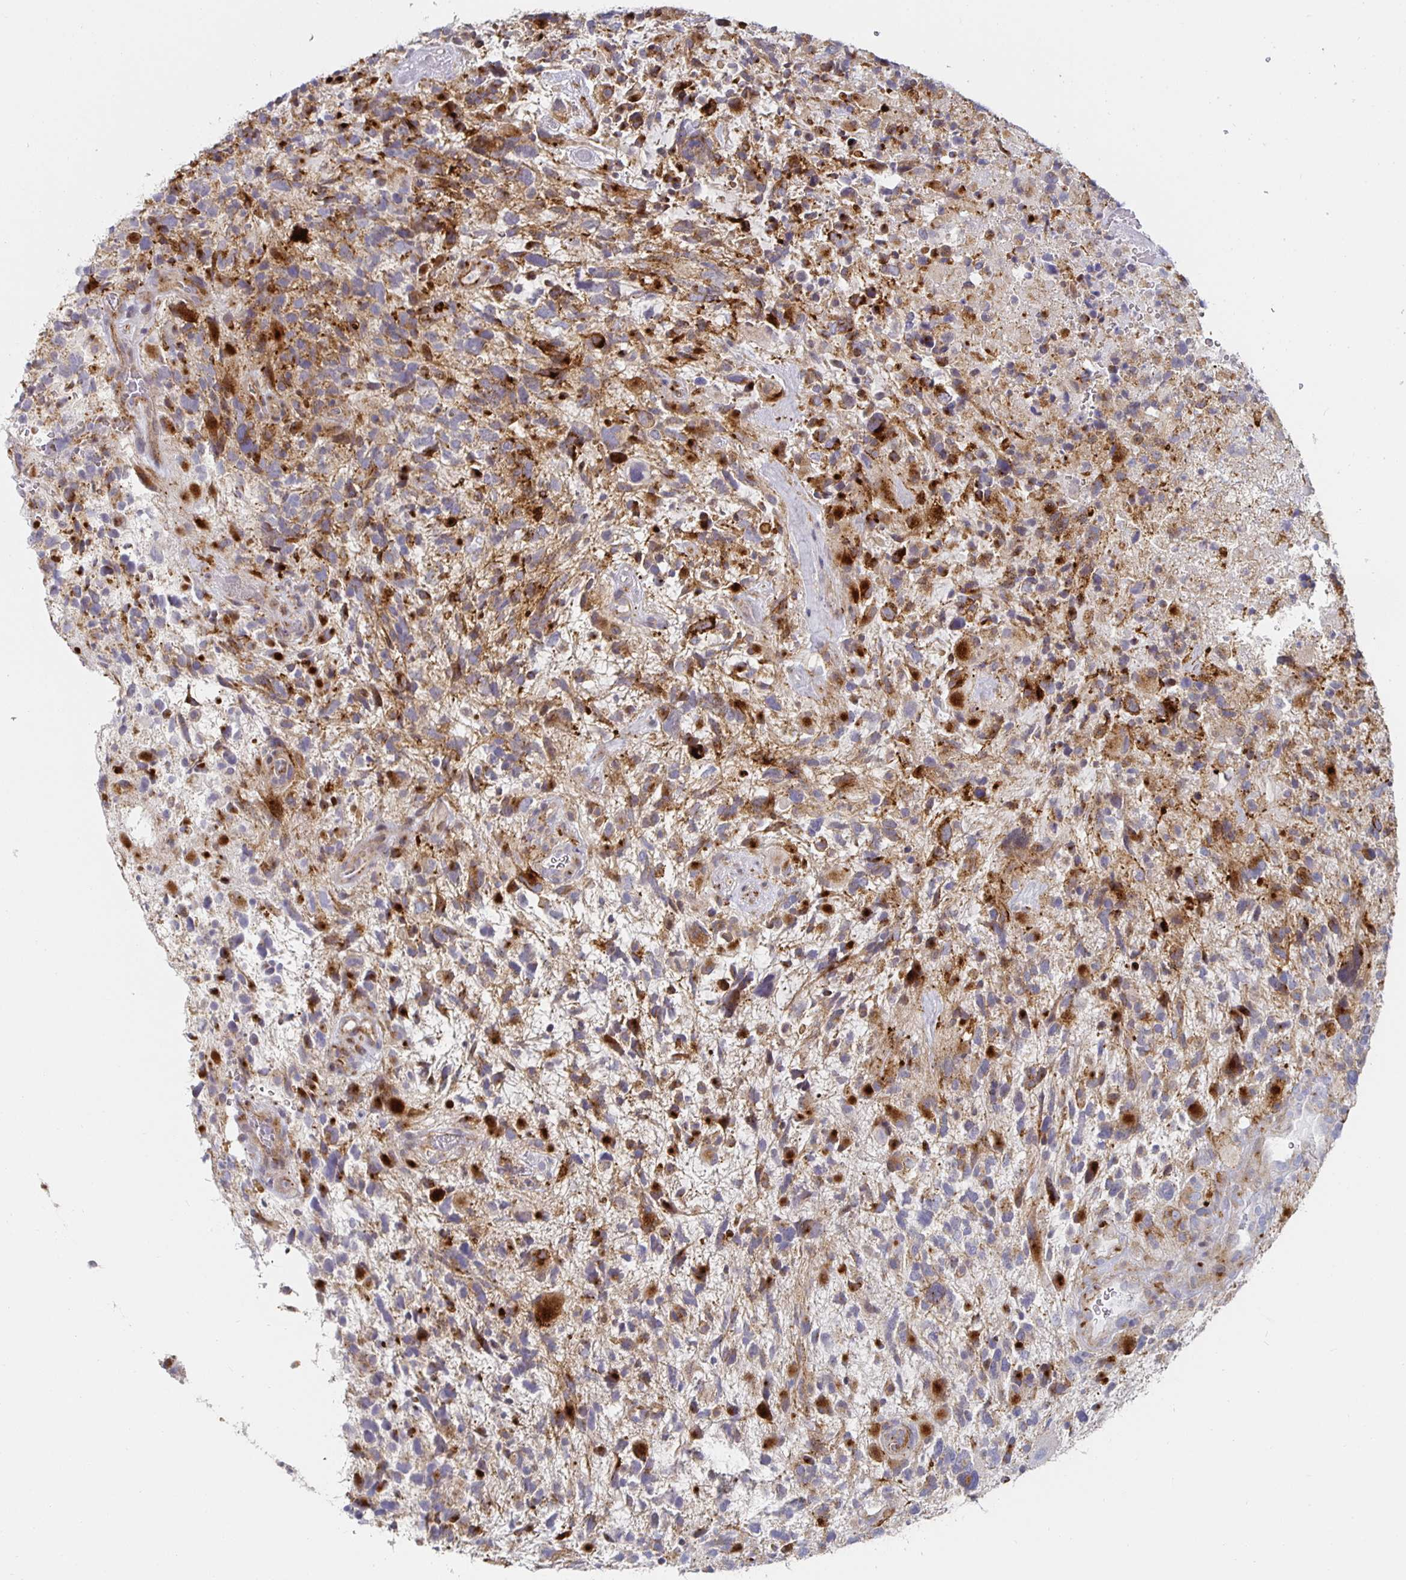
{"staining": {"intensity": "strong", "quantity": ">75%", "location": "cytoplasmic/membranous"}, "tissue": "glioma", "cell_type": "Tumor cells", "image_type": "cancer", "snomed": [{"axis": "morphology", "description": "Glioma, malignant, High grade"}, {"axis": "topography", "description": "Brain"}], "caption": "Immunohistochemical staining of glioma exhibits strong cytoplasmic/membranous protein positivity in approximately >75% of tumor cells.", "gene": "S100G", "patient": {"sex": "female", "age": 71}}